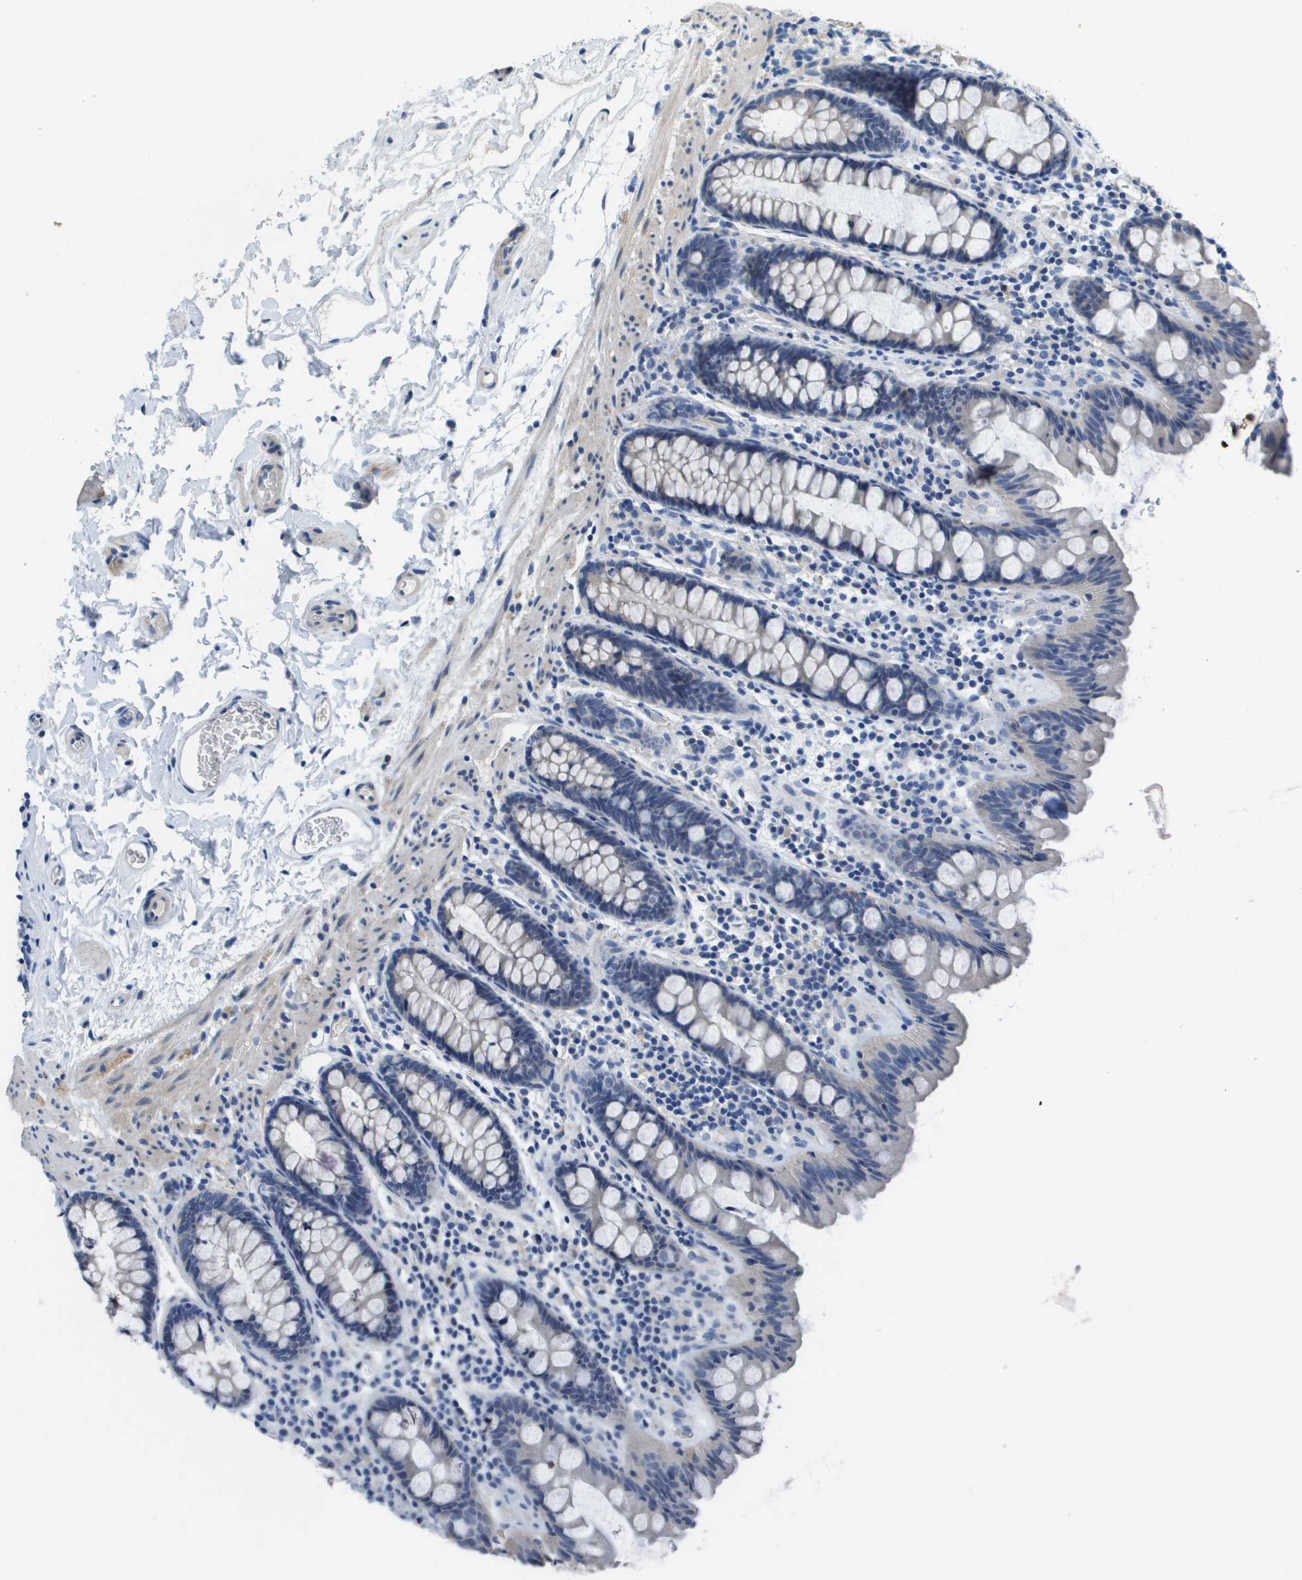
{"staining": {"intensity": "negative", "quantity": "none", "location": "none"}, "tissue": "colon", "cell_type": "Endothelial cells", "image_type": "normal", "snomed": [{"axis": "morphology", "description": "Normal tissue, NOS"}, {"axis": "topography", "description": "Colon"}], "caption": "Protein analysis of benign colon shows no significant expression in endothelial cells. (Brightfield microscopy of DAB (3,3'-diaminobenzidine) immunohistochemistry (IHC) at high magnification).", "gene": "NCS1", "patient": {"sex": "female", "age": 80}}